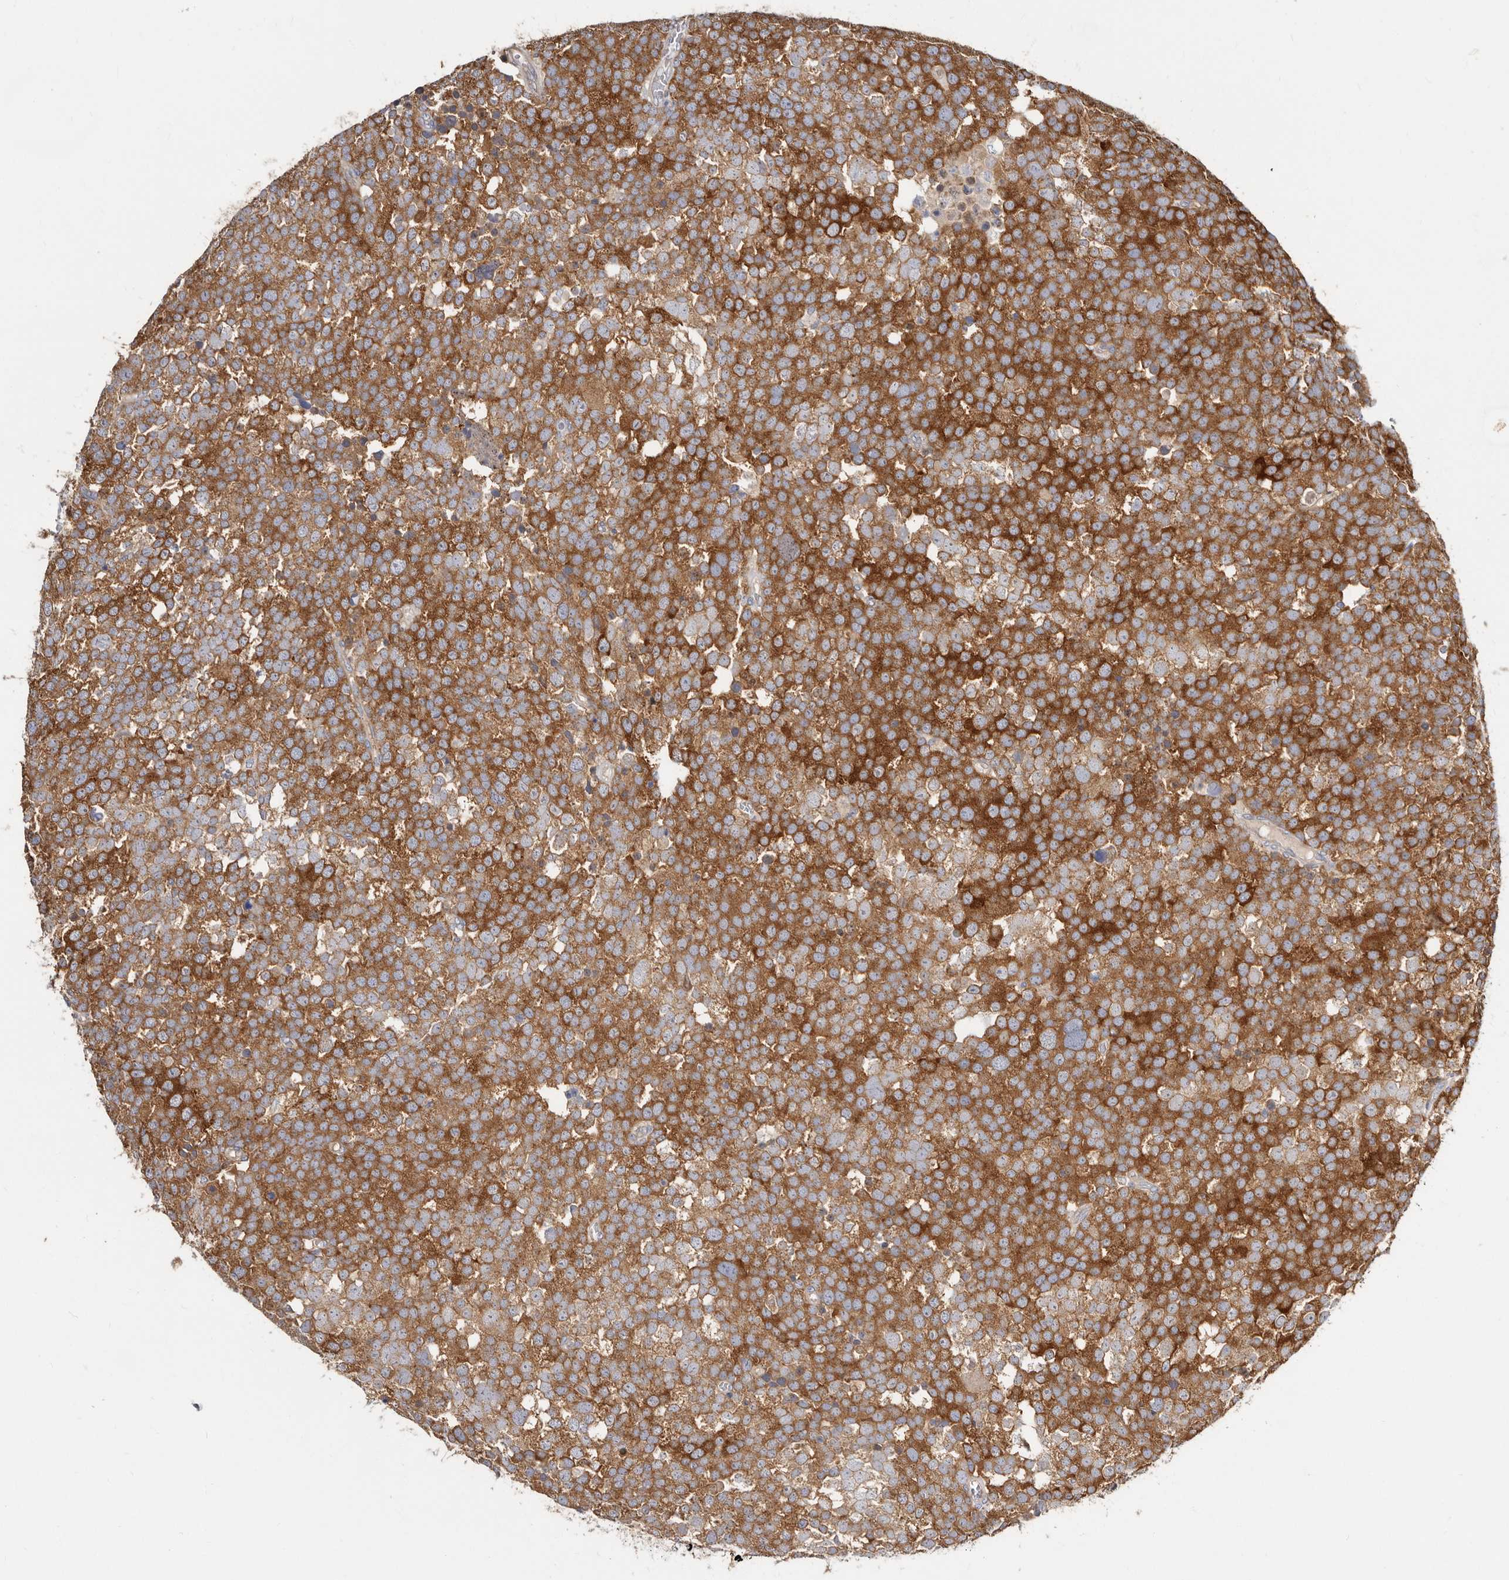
{"staining": {"intensity": "strong", "quantity": ">75%", "location": "cytoplasmic/membranous"}, "tissue": "testis cancer", "cell_type": "Tumor cells", "image_type": "cancer", "snomed": [{"axis": "morphology", "description": "Seminoma, NOS"}, {"axis": "topography", "description": "Testis"}], "caption": "Brown immunohistochemical staining in human testis cancer shows strong cytoplasmic/membranous positivity in about >75% of tumor cells. Using DAB (brown) and hematoxylin (blue) stains, captured at high magnification using brightfield microscopy.", "gene": "BAIAP2L1", "patient": {"sex": "male", "age": 71}}